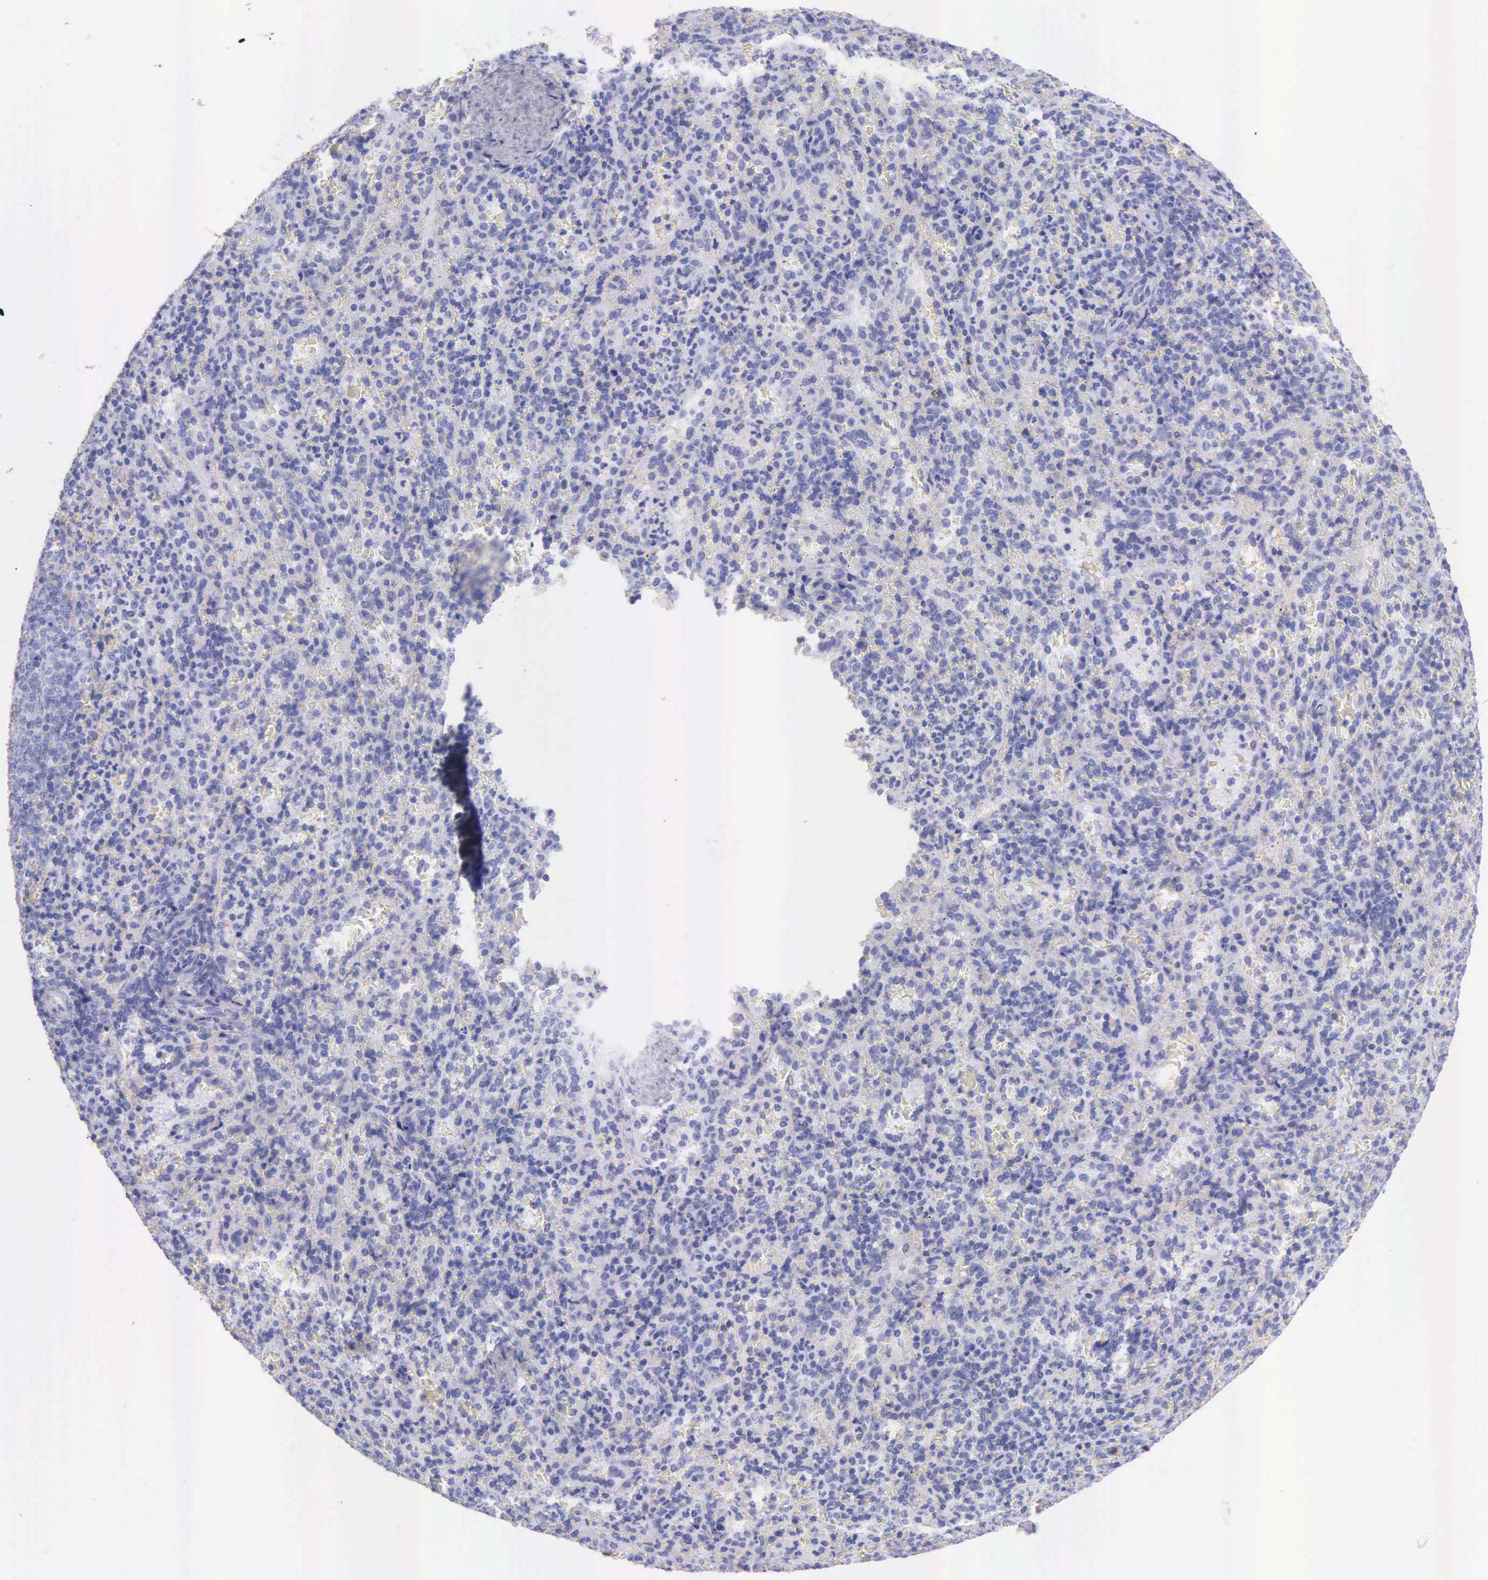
{"staining": {"intensity": "negative", "quantity": "none", "location": "none"}, "tissue": "spleen", "cell_type": "Cells in red pulp", "image_type": "normal", "snomed": [{"axis": "morphology", "description": "Normal tissue, NOS"}, {"axis": "topography", "description": "Spleen"}], "caption": "The image displays no staining of cells in red pulp in normal spleen. (Stains: DAB immunohistochemistry with hematoxylin counter stain, Microscopy: brightfield microscopy at high magnification).", "gene": "KLK2", "patient": {"sex": "female", "age": 21}}